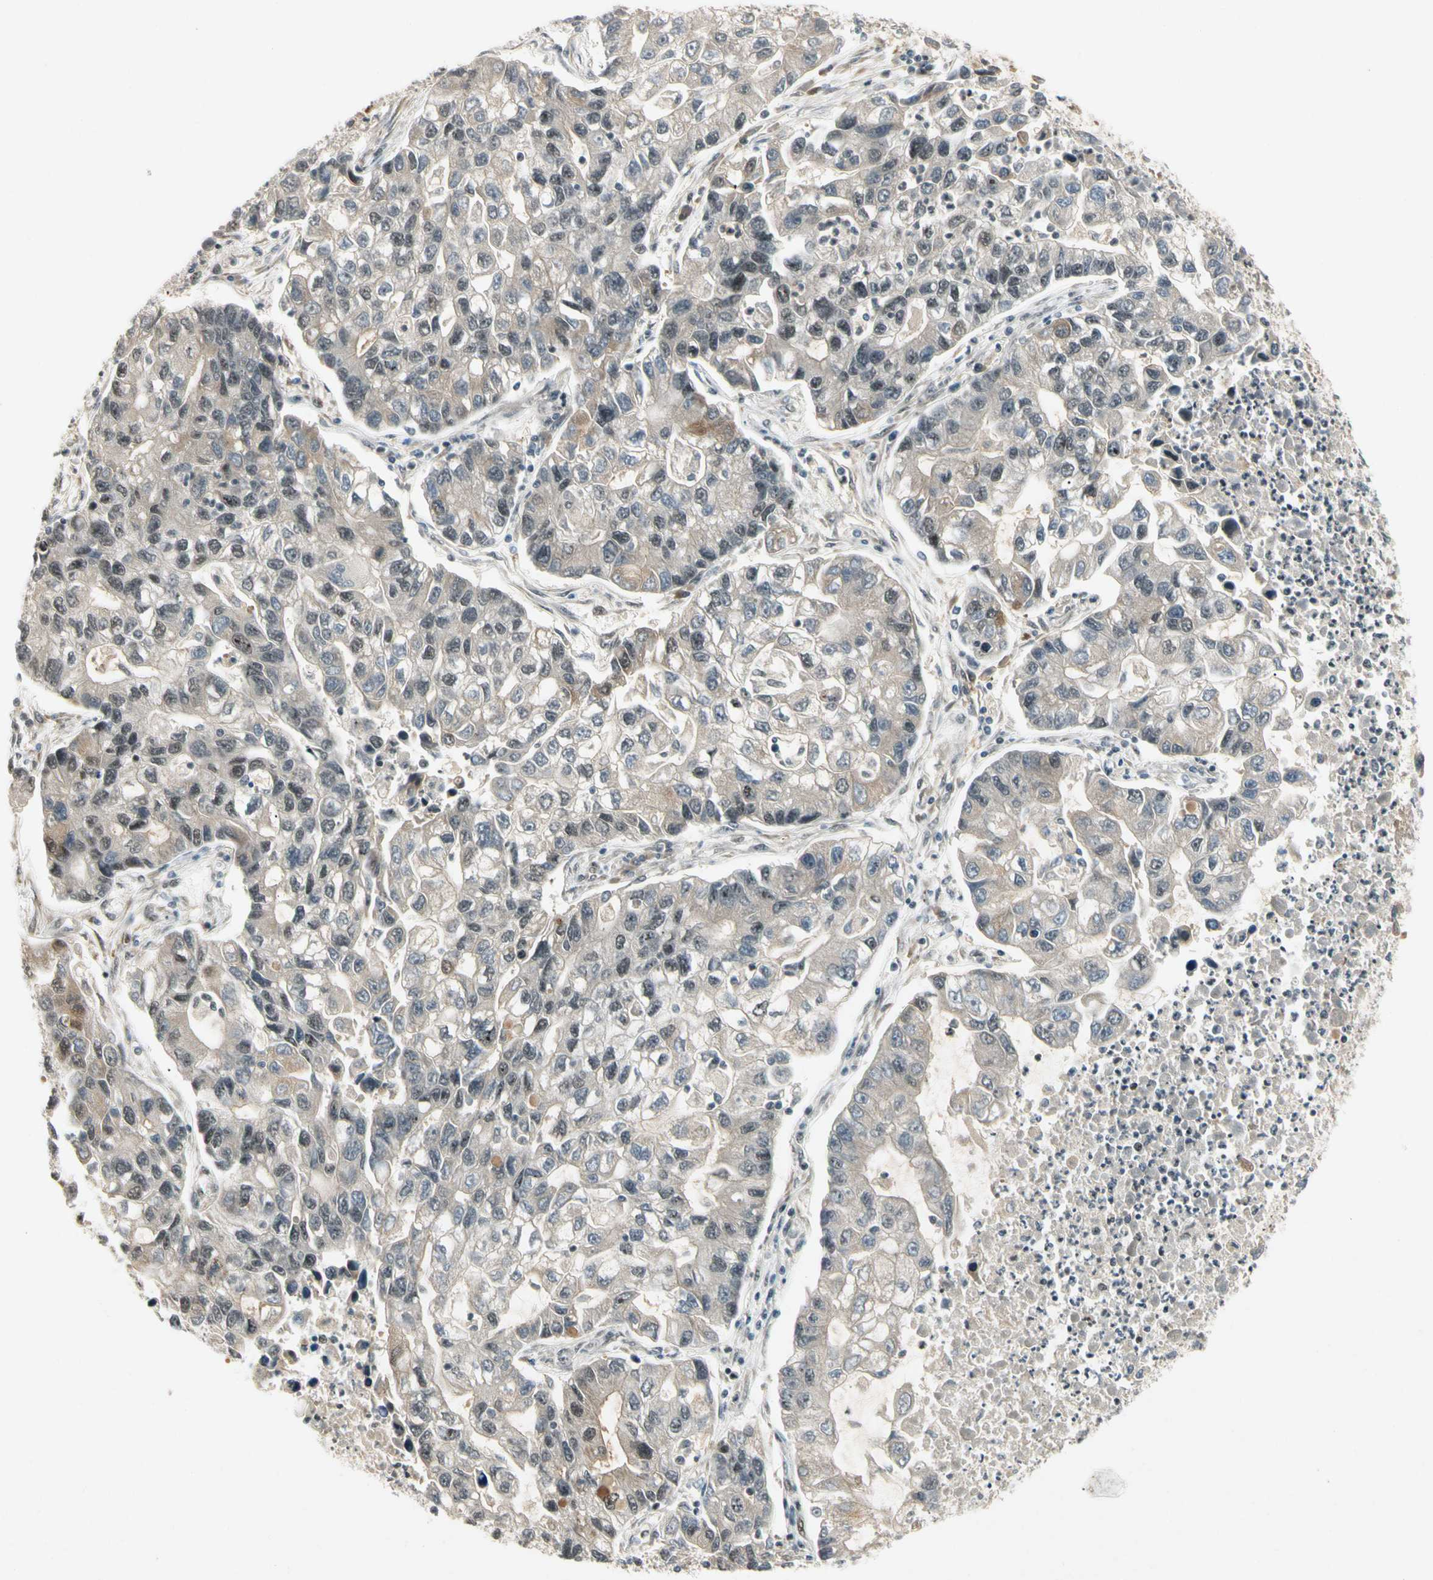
{"staining": {"intensity": "negative", "quantity": "none", "location": "none"}, "tissue": "lung cancer", "cell_type": "Tumor cells", "image_type": "cancer", "snomed": [{"axis": "morphology", "description": "Adenocarcinoma, NOS"}, {"axis": "topography", "description": "Lung"}], "caption": "This micrograph is of lung adenocarcinoma stained with immunohistochemistry to label a protein in brown with the nuclei are counter-stained blue. There is no positivity in tumor cells. The staining was performed using DAB to visualize the protein expression in brown, while the nuclei were stained in blue with hematoxylin (Magnification: 20x).", "gene": "FNDC3B", "patient": {"sex": "female", "age": 51}}